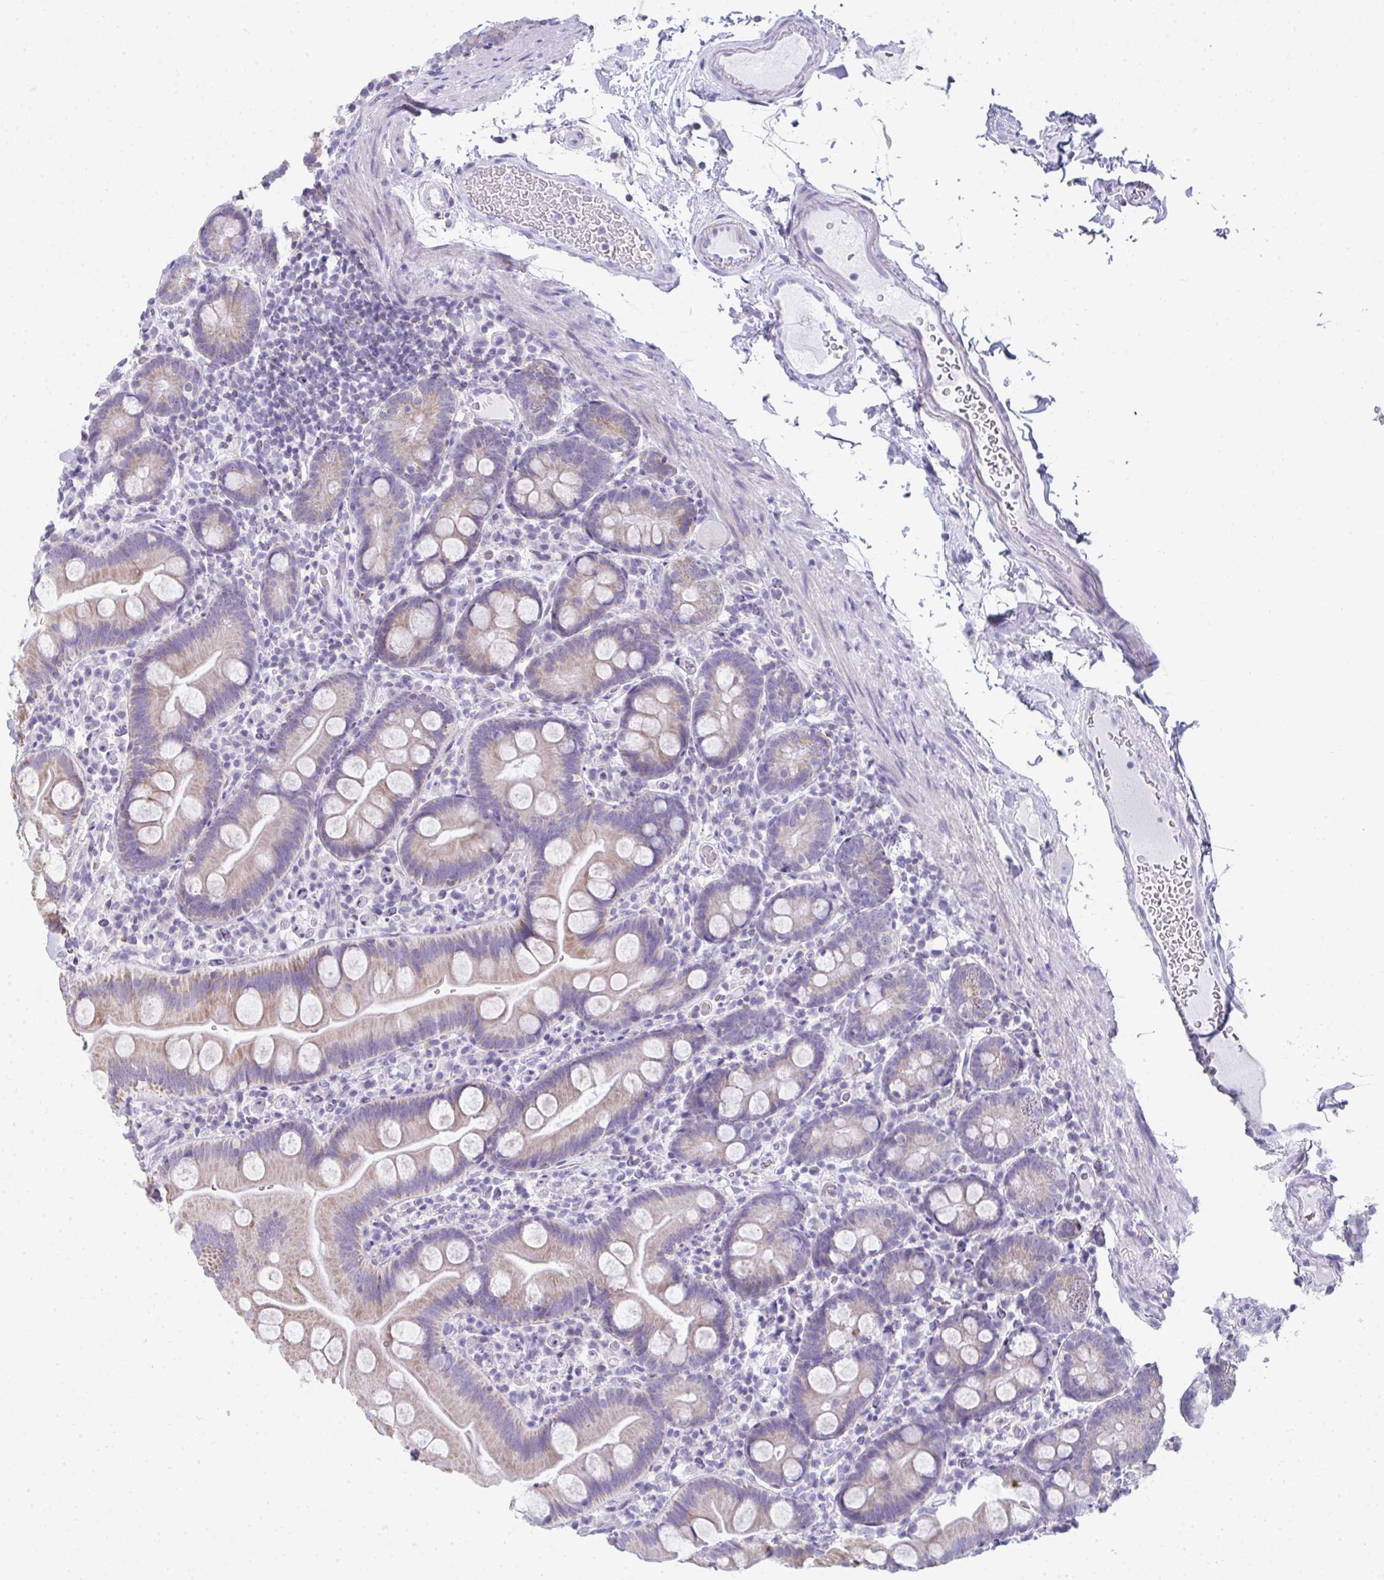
{"staining": {"intensity": "weak", "quantity": "25%-75%", "location": "cytoplasmic/membranous"}, "tissue": "small intestine", "cell_type": "Glandular cells", "image_type": "normal", "snomed": [{"axis": "morphology", "description": "Normal tissue, NOS"}, {"axis": "topography", "description": "Small intestine"}], "caption": "Brown immunohistochemical staining in unremarkable human small intestine reveals weak cytoplasmic/membranous staining in approximately 25%-75% of glandular cells.", "gene": "RLF", "patient": {"sex": "female", "age": 68}}